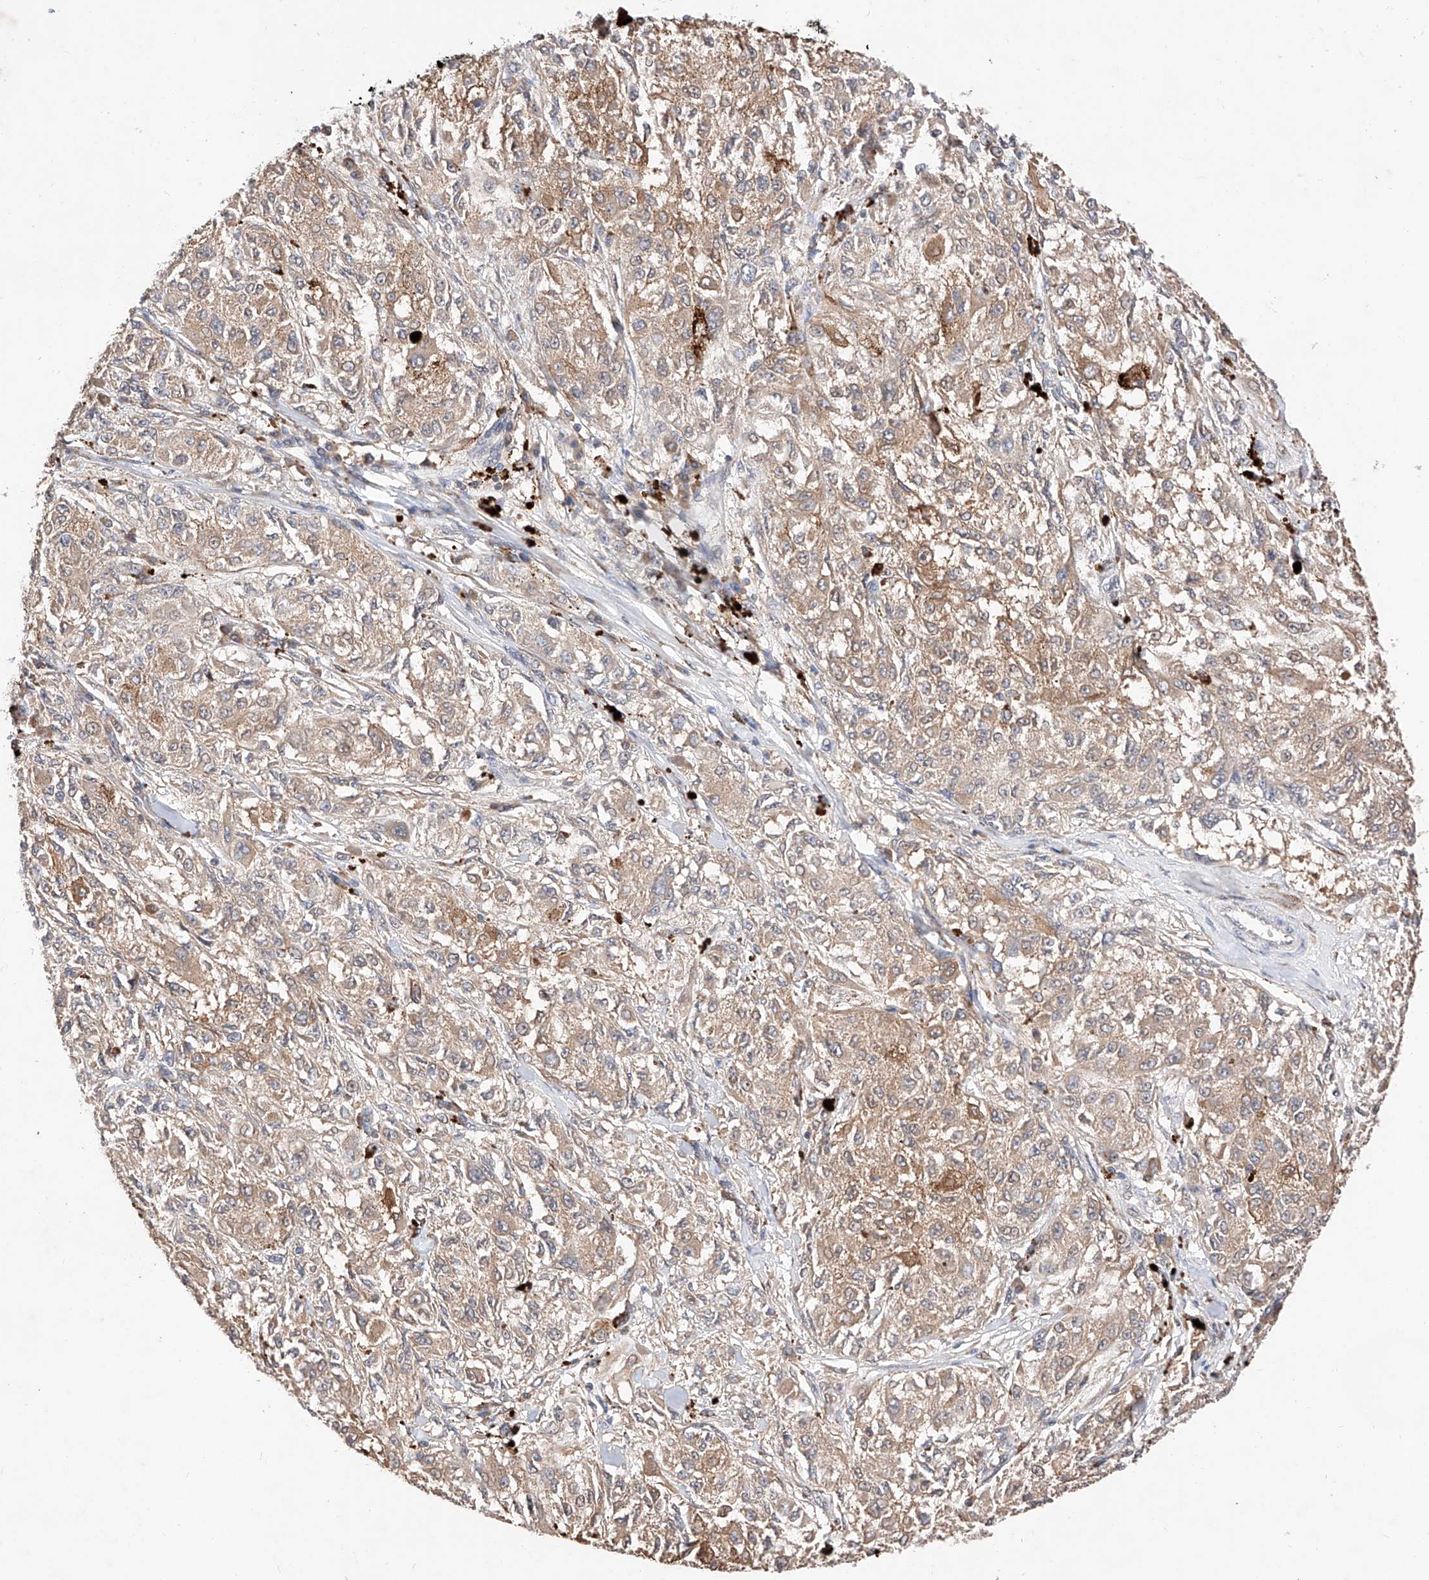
{"staining": {"intensity": "weak", "quantity": ">75%", "location": "cytoplasmic/membranous"}, "tissue": "melanoma", "cell_type": "Tumor cells", "image_type": "cancer", "snomed": [{"axis": "morphology", "description": "Necrosis, NOS"}, {"axis": "morphology", "description": "Malignant melanoma, NOS"}, {"axis": "topography", "description": "Skin"}], "caption": "A micrograph showing weak cytoplasmic/membranous expression in about >75% of tumor cells in melanoma, as visualized by brown immunohistochemical staining.", "gene": "ZSCAN4", "patient": {"sex": "female", "age": 87}}